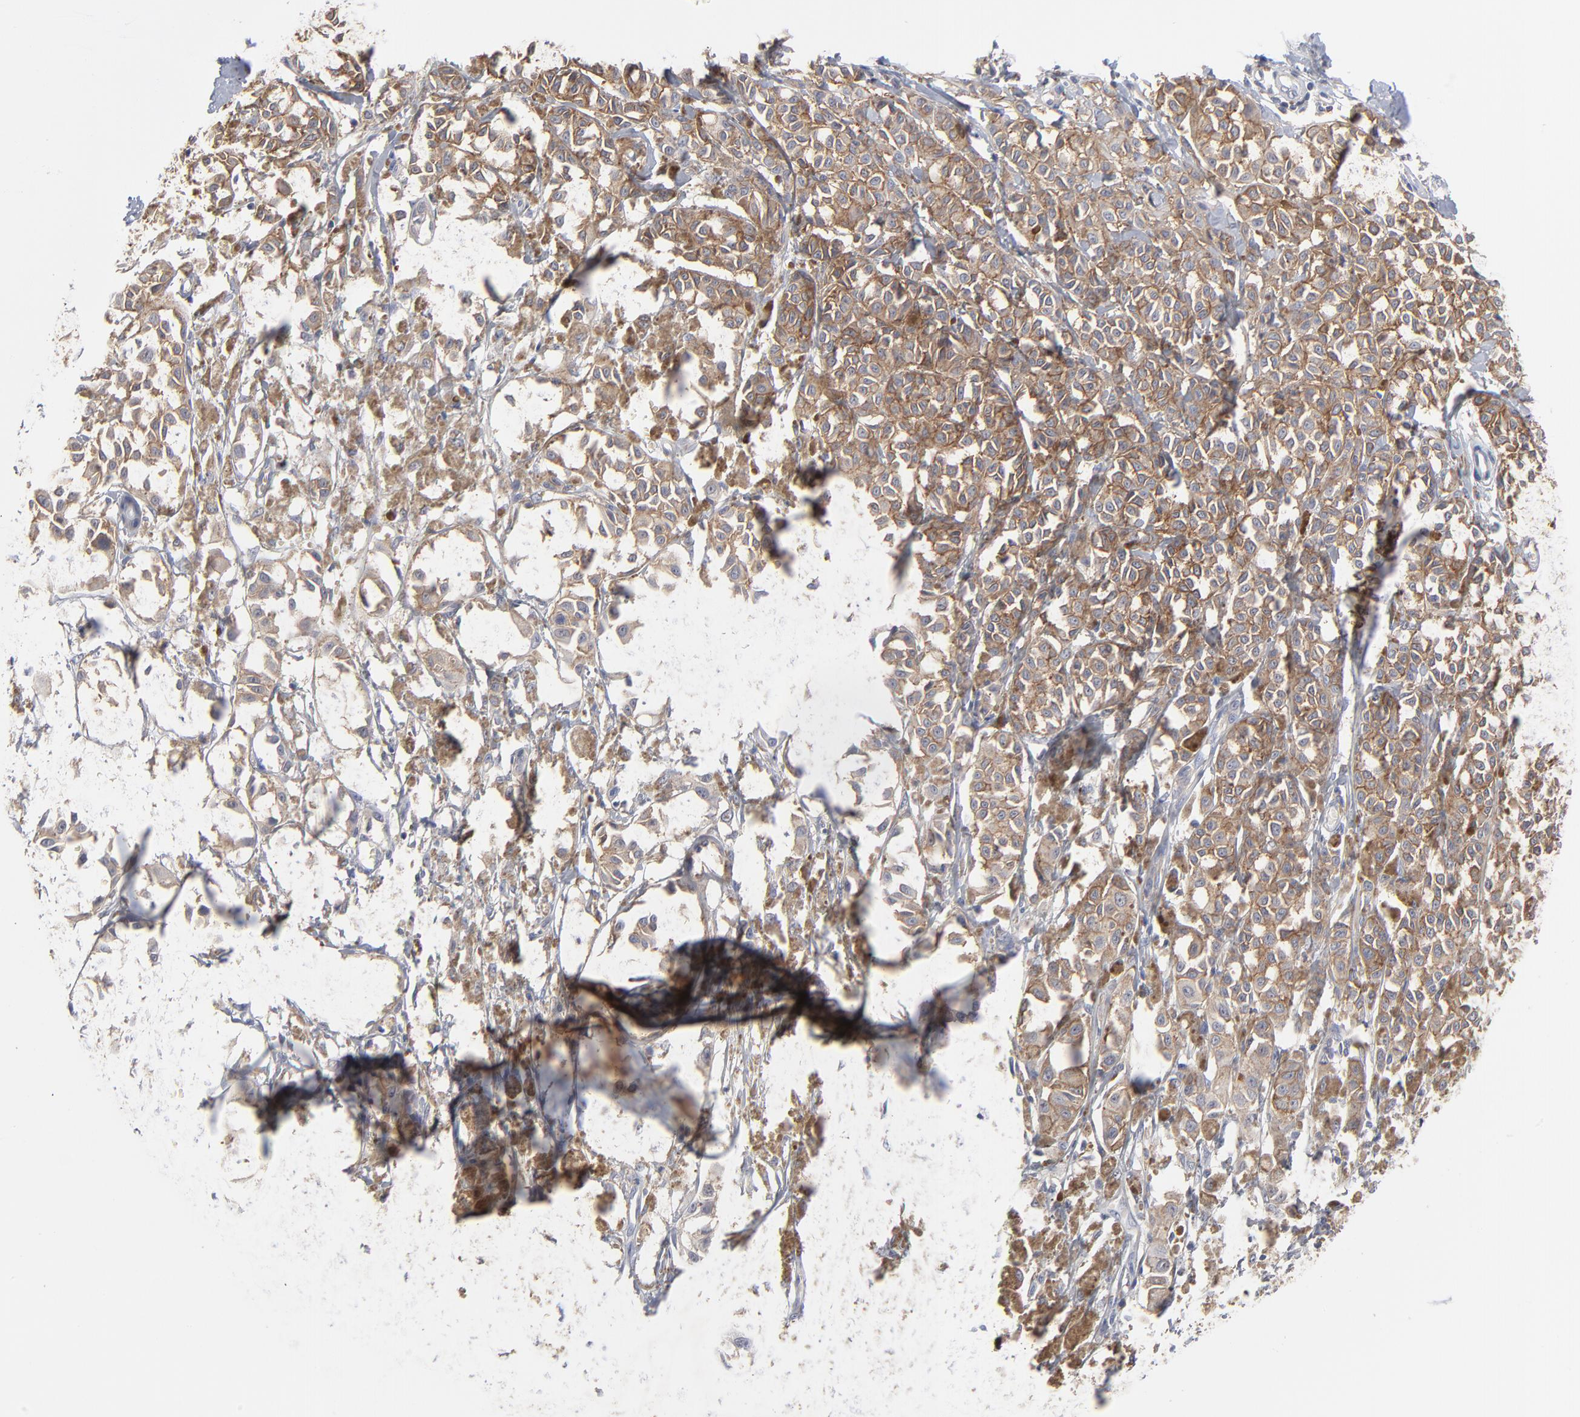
{"staining": {"intensity": "moderate", "quantity": ">75%", "location": "cytoplasmic/membranous"}, "tissue": "melanoma", "cell_type": "Tumor cells", "image_type": "cancer", "snomed": [{"axis": "morphology", "description": "Malignant melanoma, NOS"}, {"axis": "topography", "description": "Skin"}], "caption": "A medium amount of moderate cytoplasmic/membranous staining is identified in about >75% of tumor cells in melanoma tissue. (DAB (3,3'-diaminobenzidine) IHC, brown staining for protein, blue staining for nuclei).", "gene": "SLC16A1", "patient": {"sex": "male", "age": 76}}